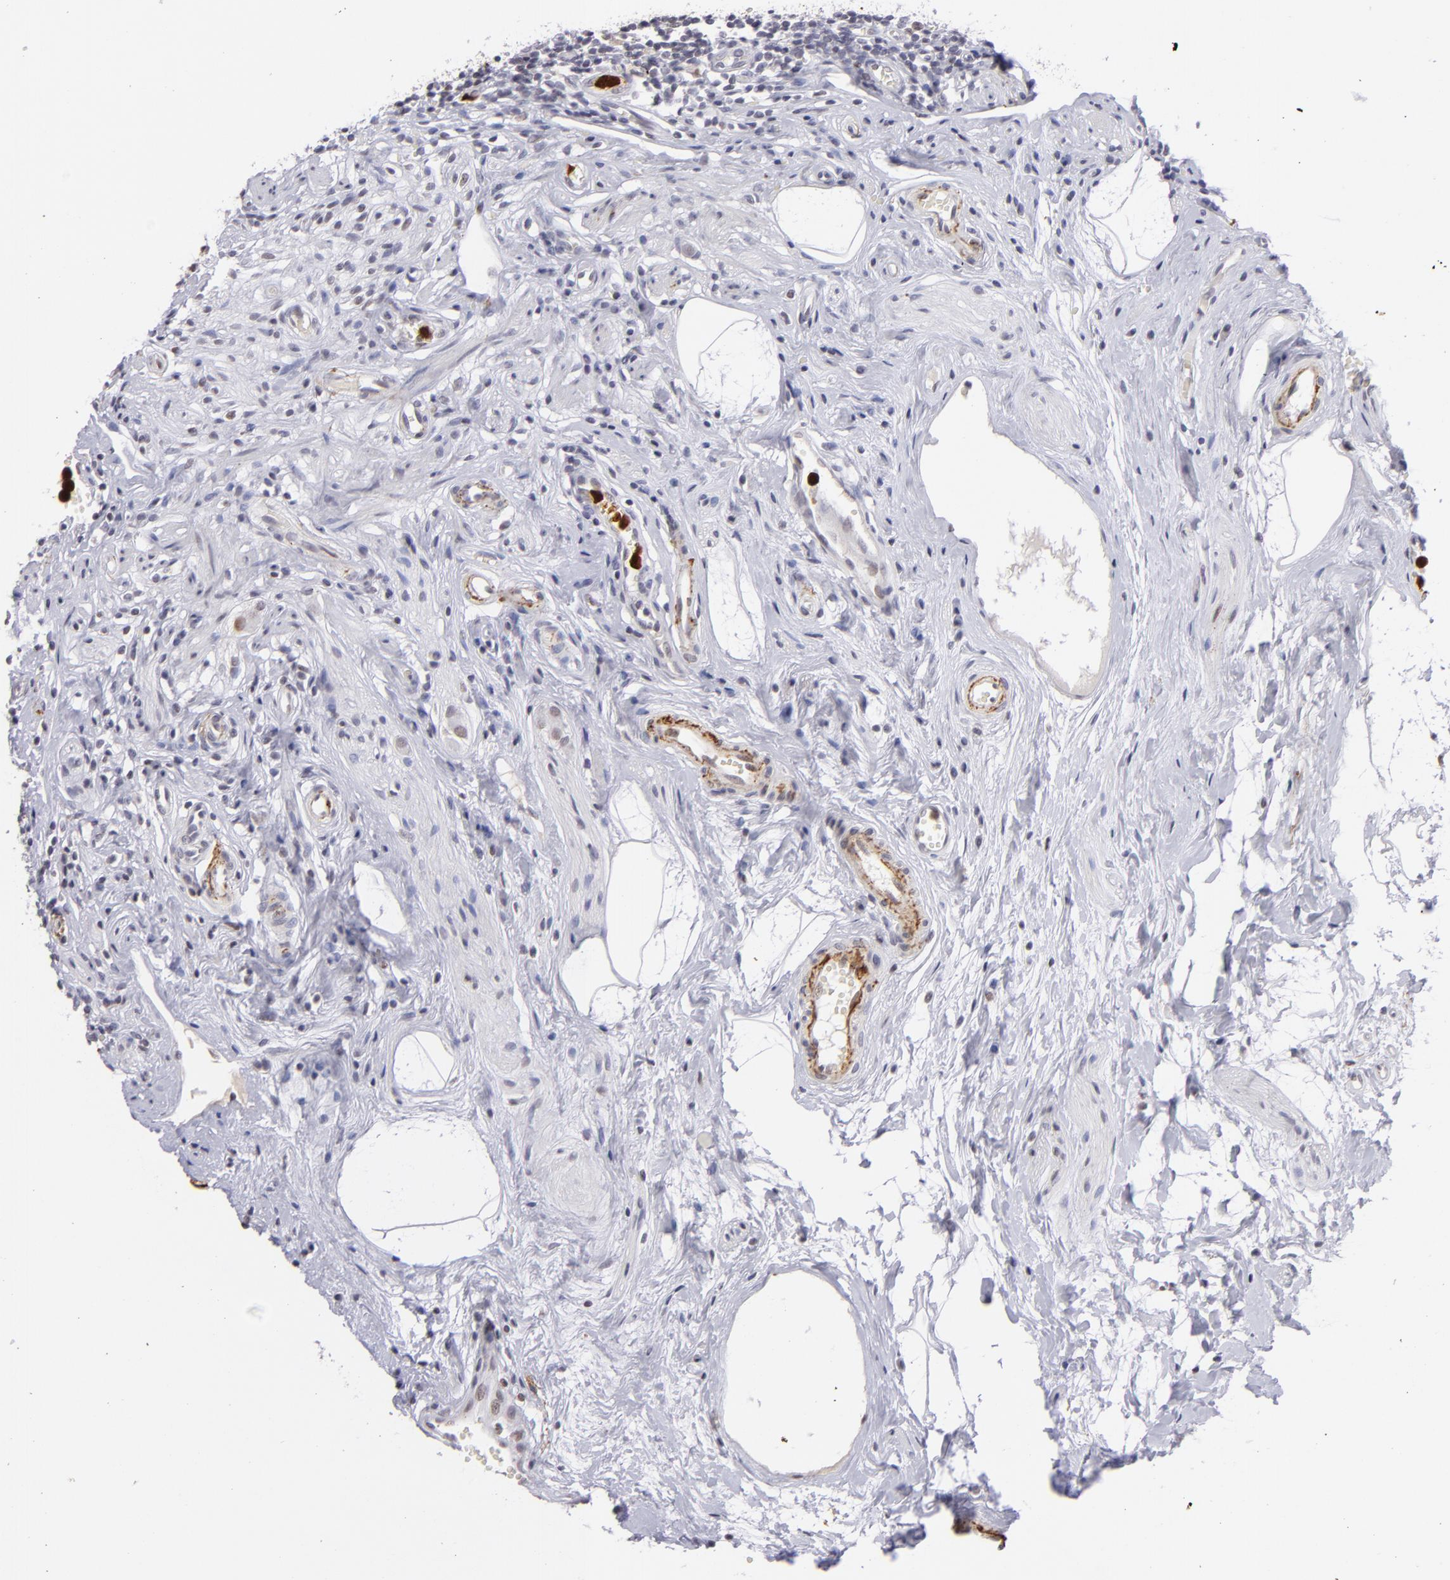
{"staining": {"intensity": "weak", "quantity": "<25%", "location": "cytoplasmic/membranous"}, "tissue": "appendix", "cell_type": "Glandular cells", "image_type": "normal", "snomed": [{"axis": "morphology", "description": "Normal tissue, NOS"}, {"axis": "topography", "description": "Appendix"}], "caption": "Appendix stained for a protein using immunohistochemistry exhibits no positivity glandular cells.", "gene": "RXRG", "patient": {"sex": "male", "age": 38}}